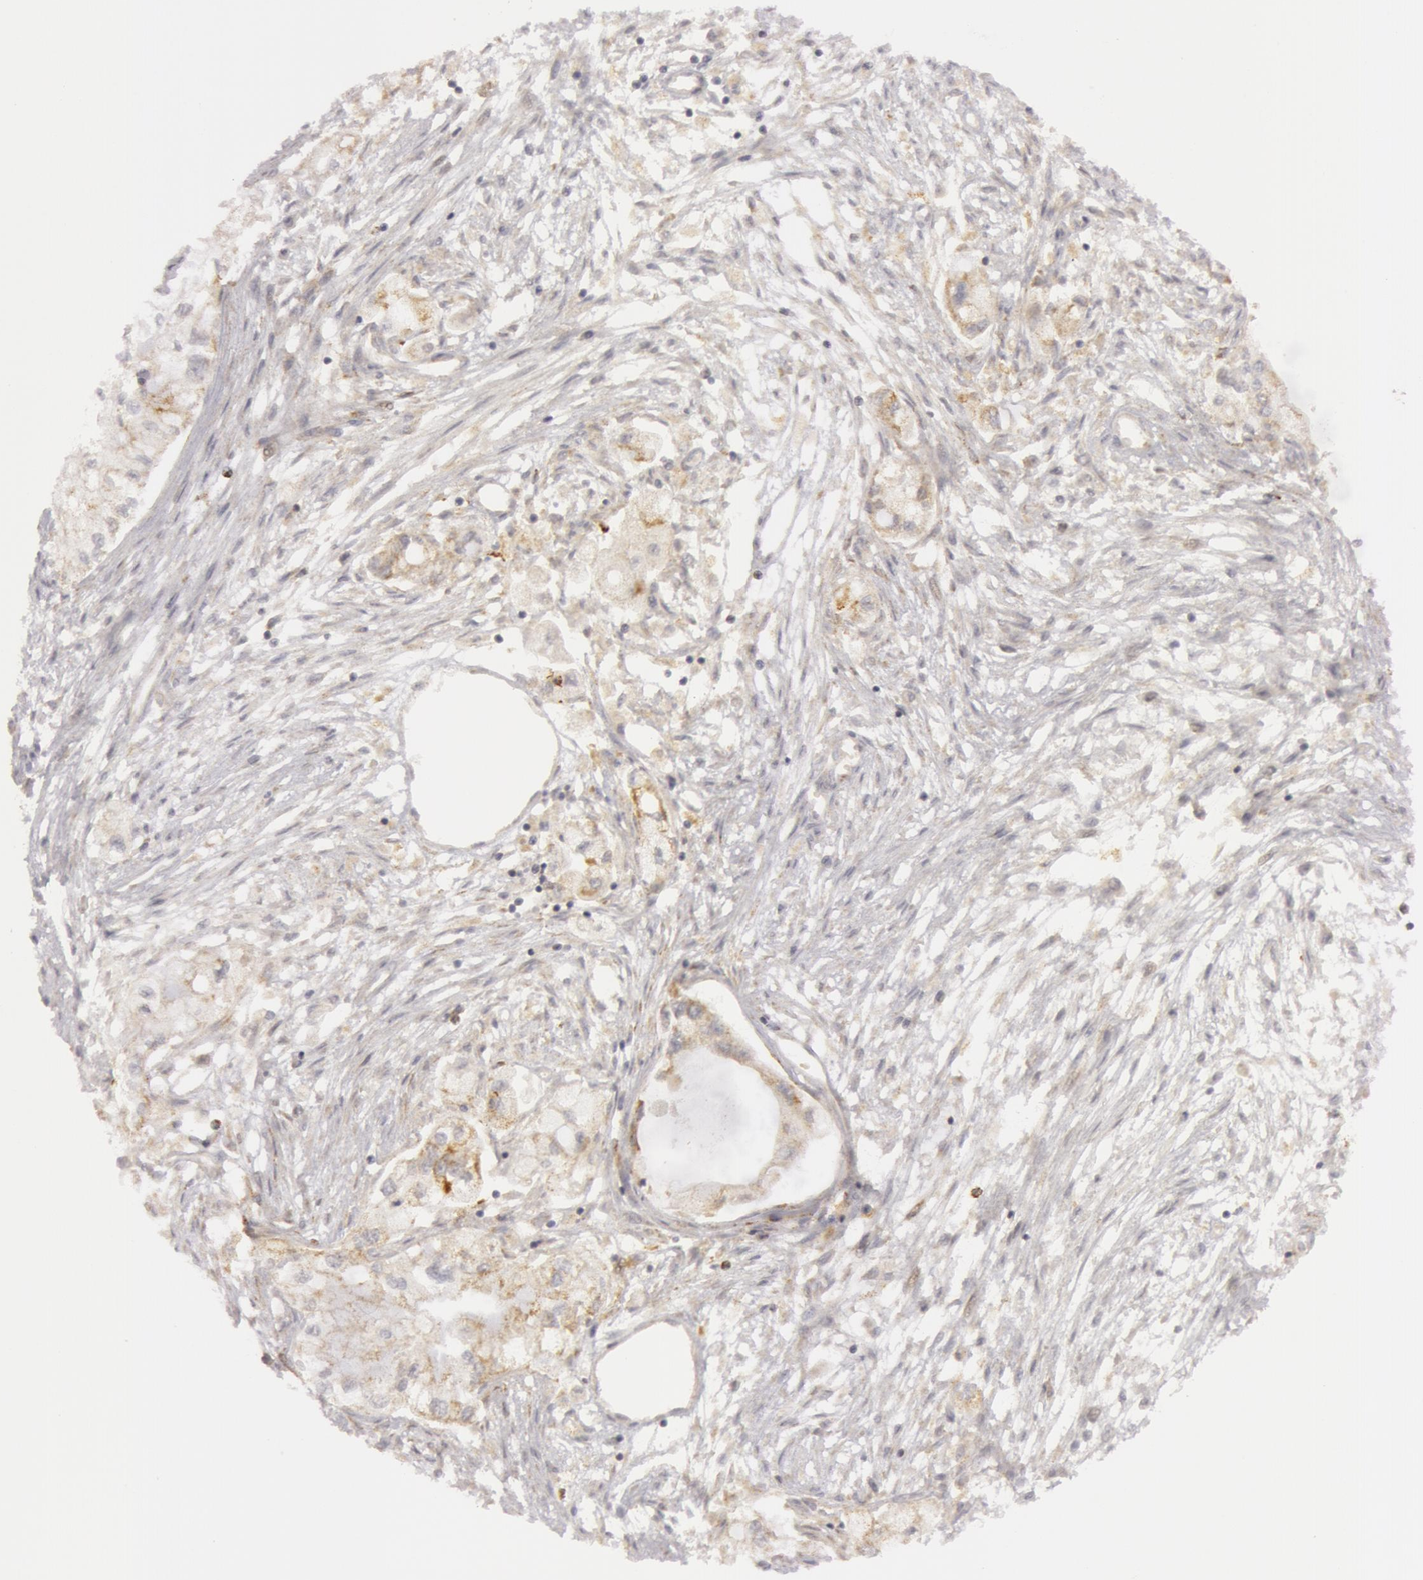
{"staining": {"intensity": "weak", "quantity": ">75%", "location": "cytoplasmic/membranous"}, "tissue": "pancreatic cancer", "cell_type": "Tumor cells", "image_type": "cancer", "snomed": [{"axis": "morphology", "description": "Adenocarcinoma, NOS"}, {"axis": "topography", "description": "Pancreas"}], "caption": "Immunohistochemical staining of human pancreatic cancer (adenocarcinoma) demonstrates low levels of weak cytoplasmic/membranous positivity in about >75% of tumor cells.", "gene": "C7", "patient": {"sex": "male", "age": 79}}